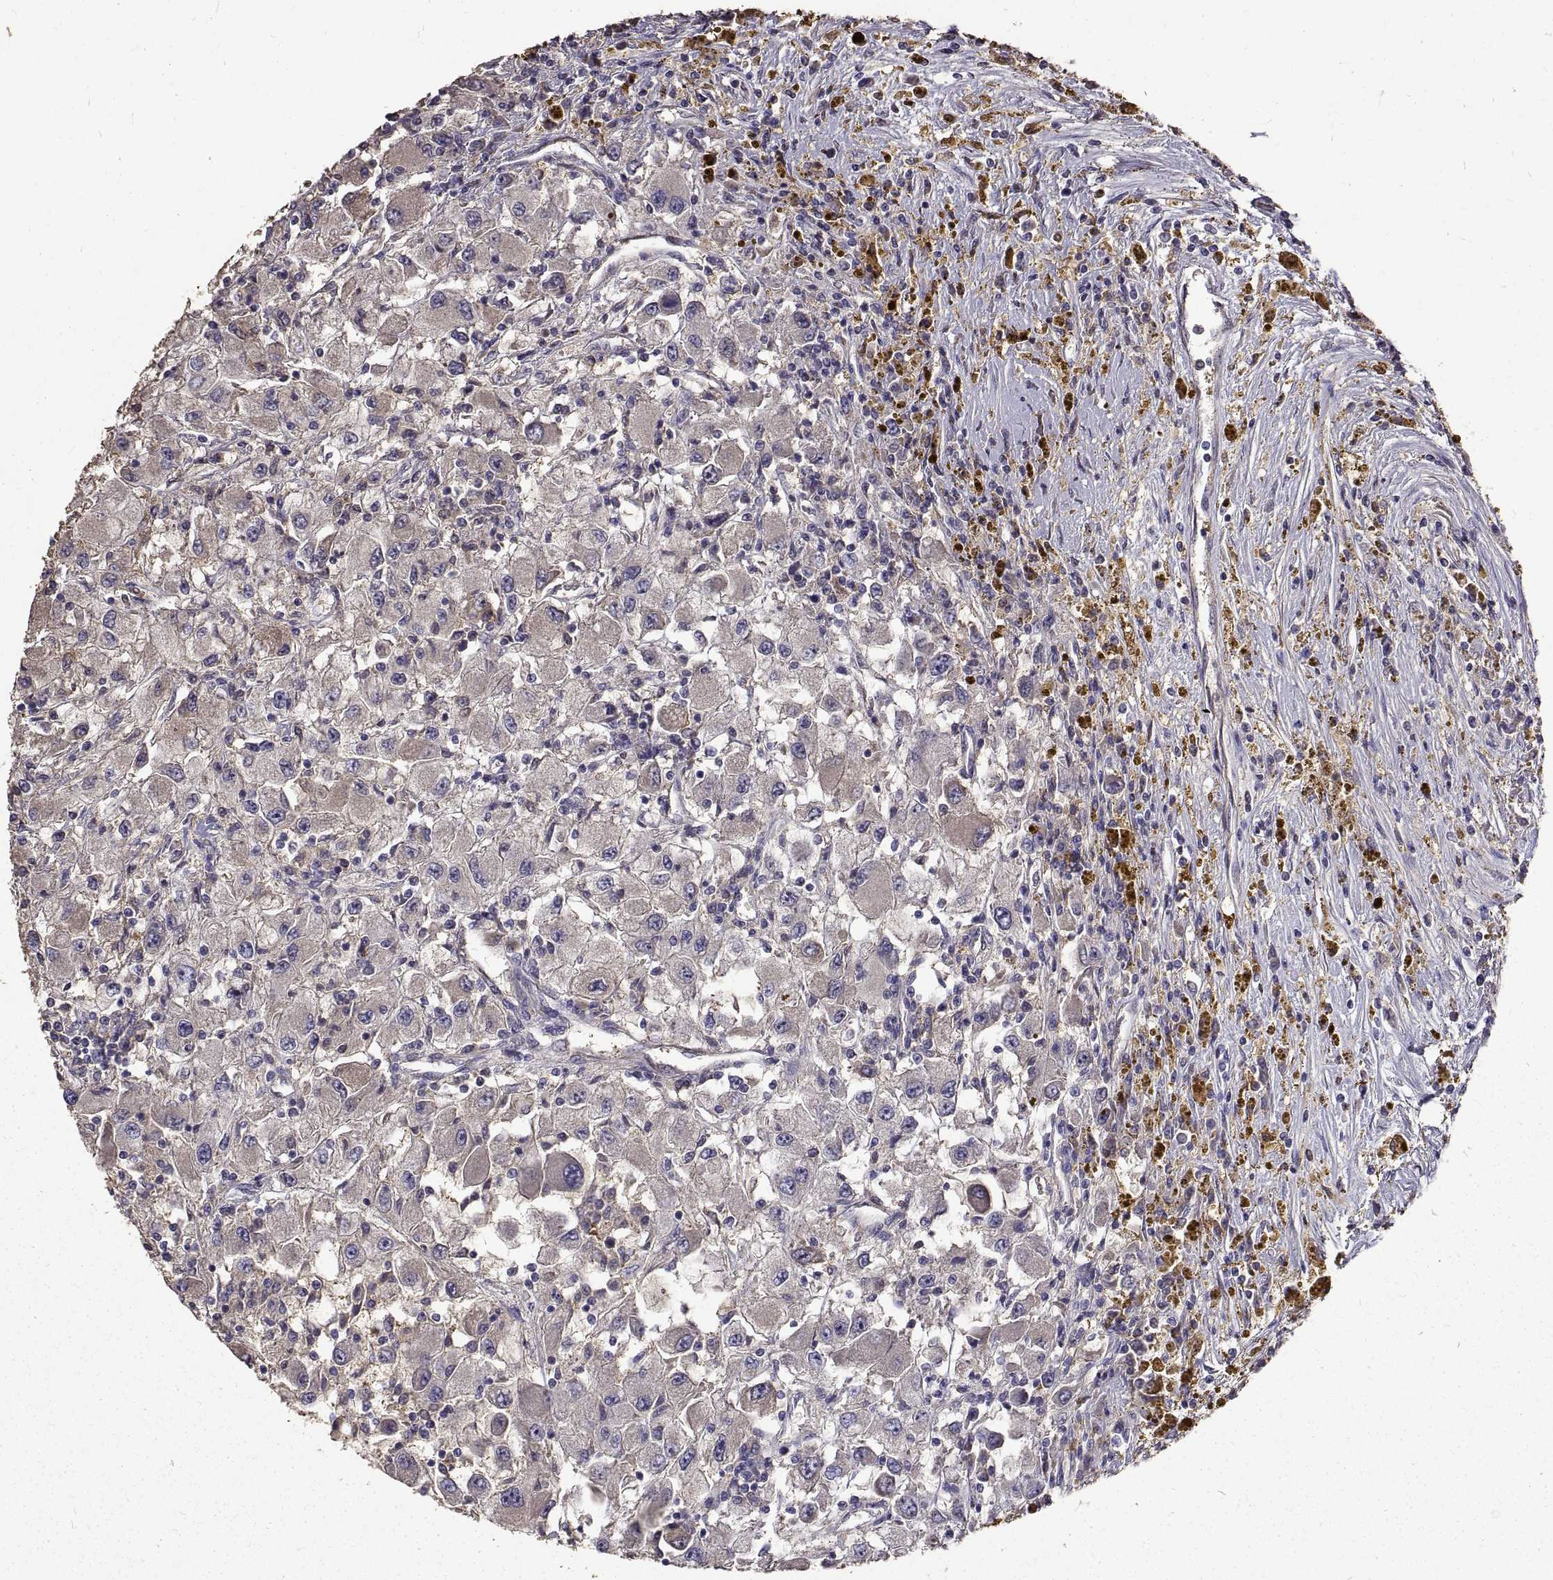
{"staining": {"intensity": "negative", "quantity": "none", "location": "none"}, "tissue": "renal cancer", "cell_type": "Tumor cells", "image_type": "cancer", "snomed": [{"axis": "morphology", "description": "Adenocarcinoma, NOS"}, {"axis": "topography", "description": "Kidney"}], "caption": "High power microscopy histopathology image of an immunohistochemistry (IHC) image of renal cancer (adenocarcinoma), revealing no significant staining in tumor cells.", "gene": "PEA15", "patient": {"sex": "female", "age": 67}}